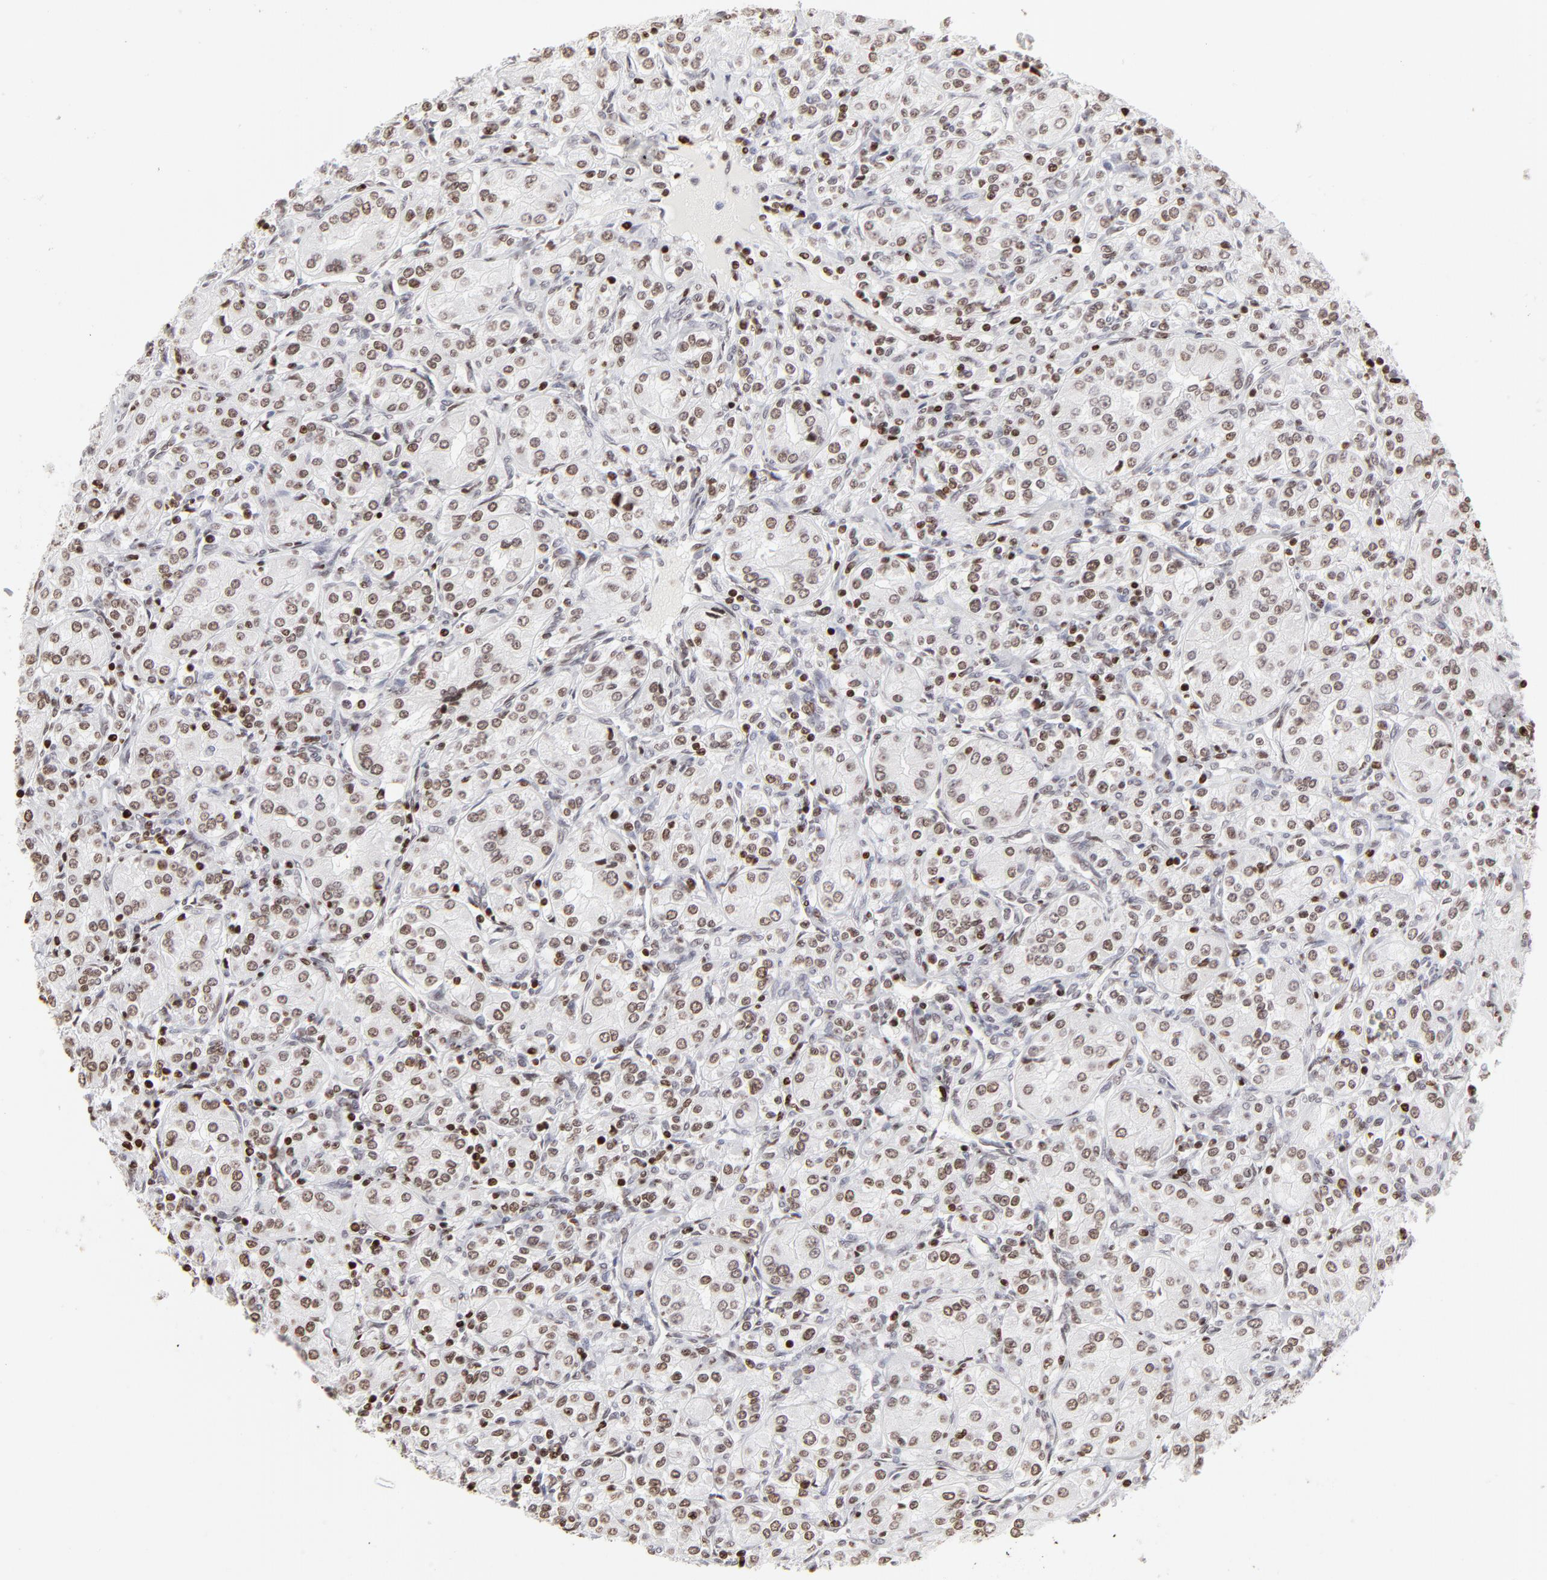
{"staining": {"intensity": "weak", "quantity": "25%-75%", "location": "nuclear"}, "tissue": "renal cancer", "cell_type": "Tumor cells", "image_type": "cancer", "snomed": [{"axis": "morphology", "description": "Adenocarcinoma, NOS"}, {"axis": "topography", "description": "Kidney"}], "caption": "Human renal cancer stained with a brown dye reveals weak nuclear positive staining in about 25%-75% of tumor cells.", "gene": "PARP1", "patient": {"sex": "male", "age": 77}}